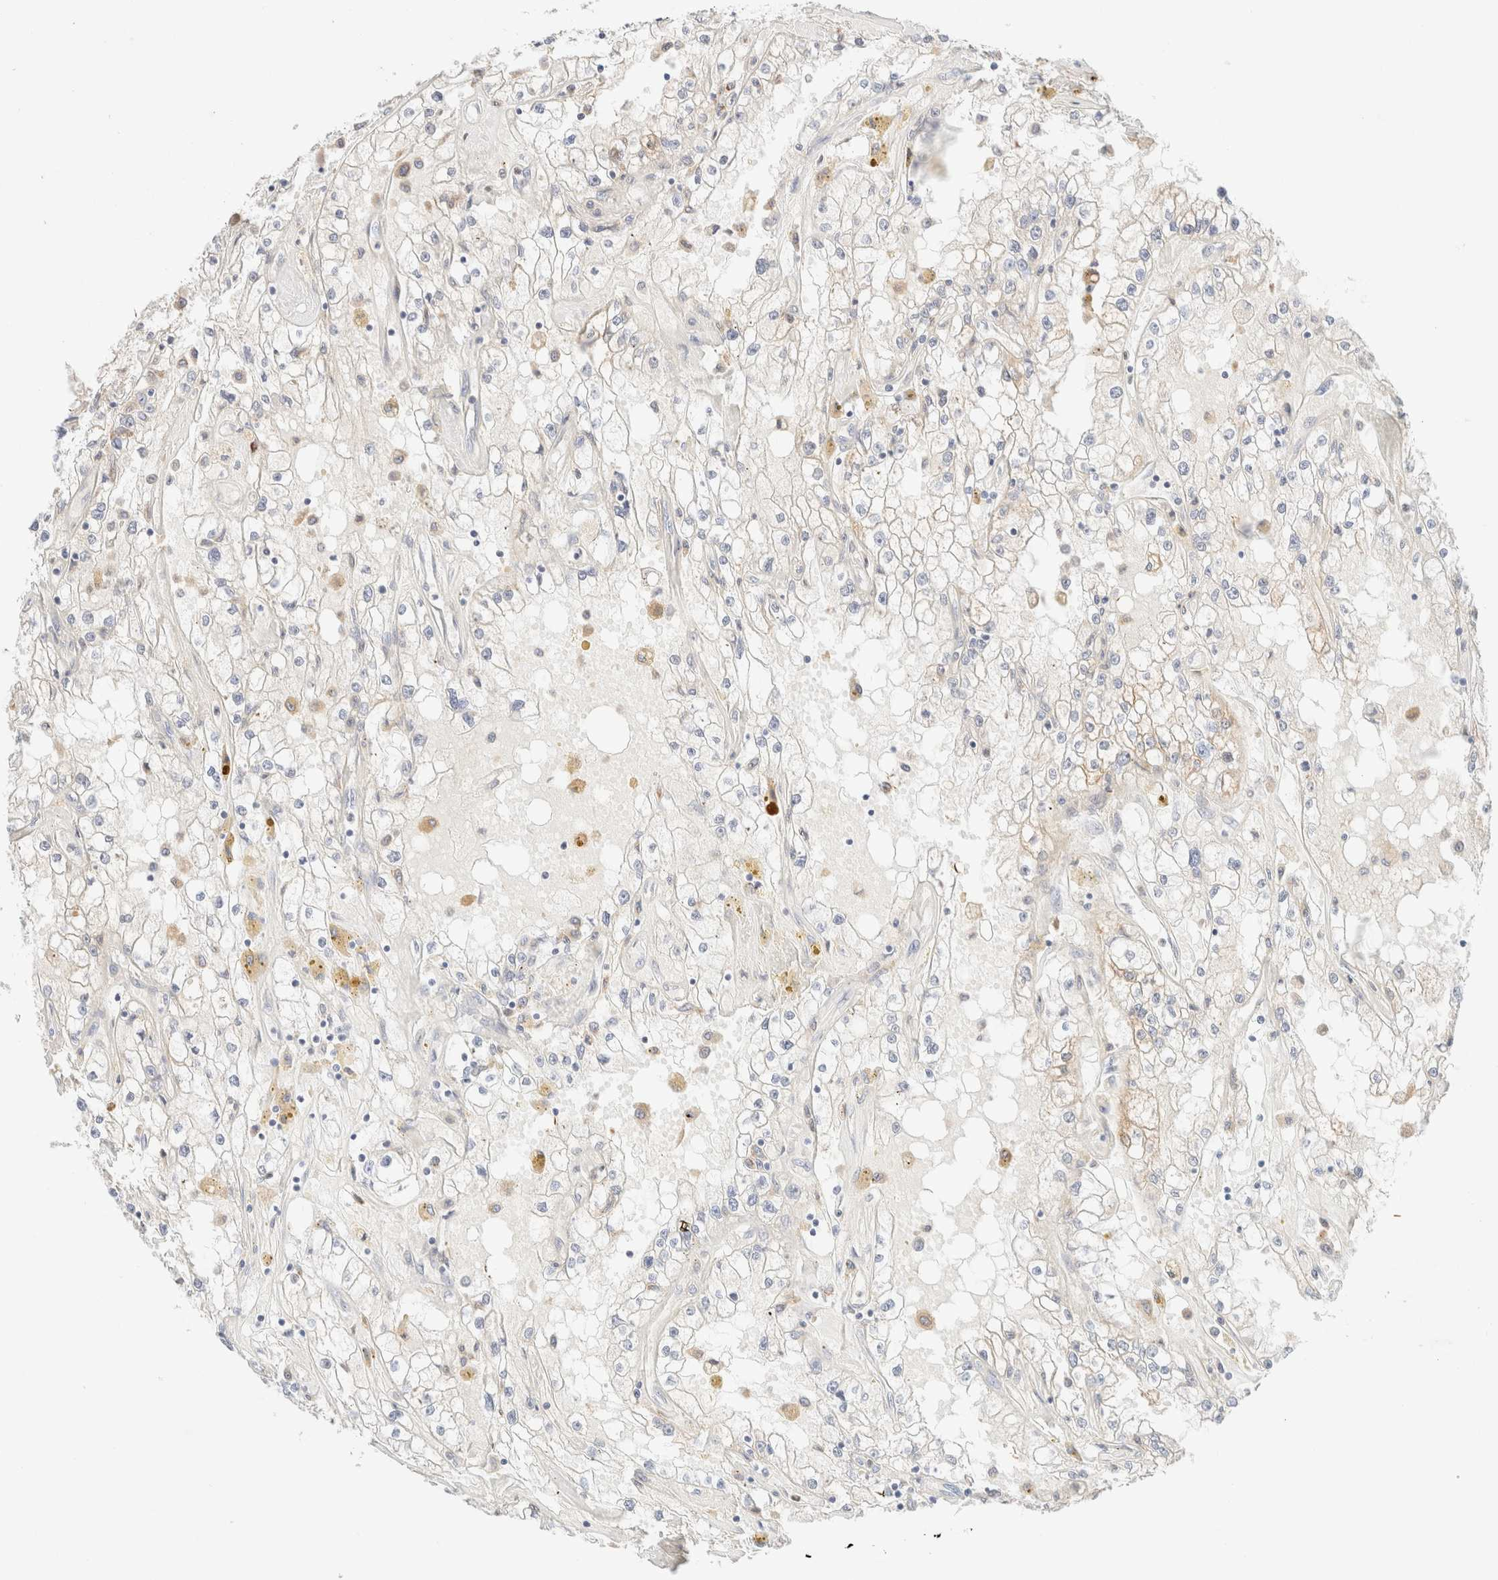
{"staining": {"intensity": "negative", "quantity": "none", "location": "none"}, "tissue": "renal cancer", "cell_type": "Tumor cells", "image_type": "cancer", "snomed": [{"axis": "morphology", "description": "Adenocarcinoma, NOS"}, {"axis": "topography", "description": "Kidney"}], "caption": "A high-resolution micrograph shows immunohistochemistry (IHC) staining of renal cancer, which shows no significant positivity in tumor cells. Brightfield microscopy of IHC stained with DAB (brown) and hematoxylin (blue), captured at high magnification.", "gene": "SARM1", "patient": {"sex": "male", "age": 56}}